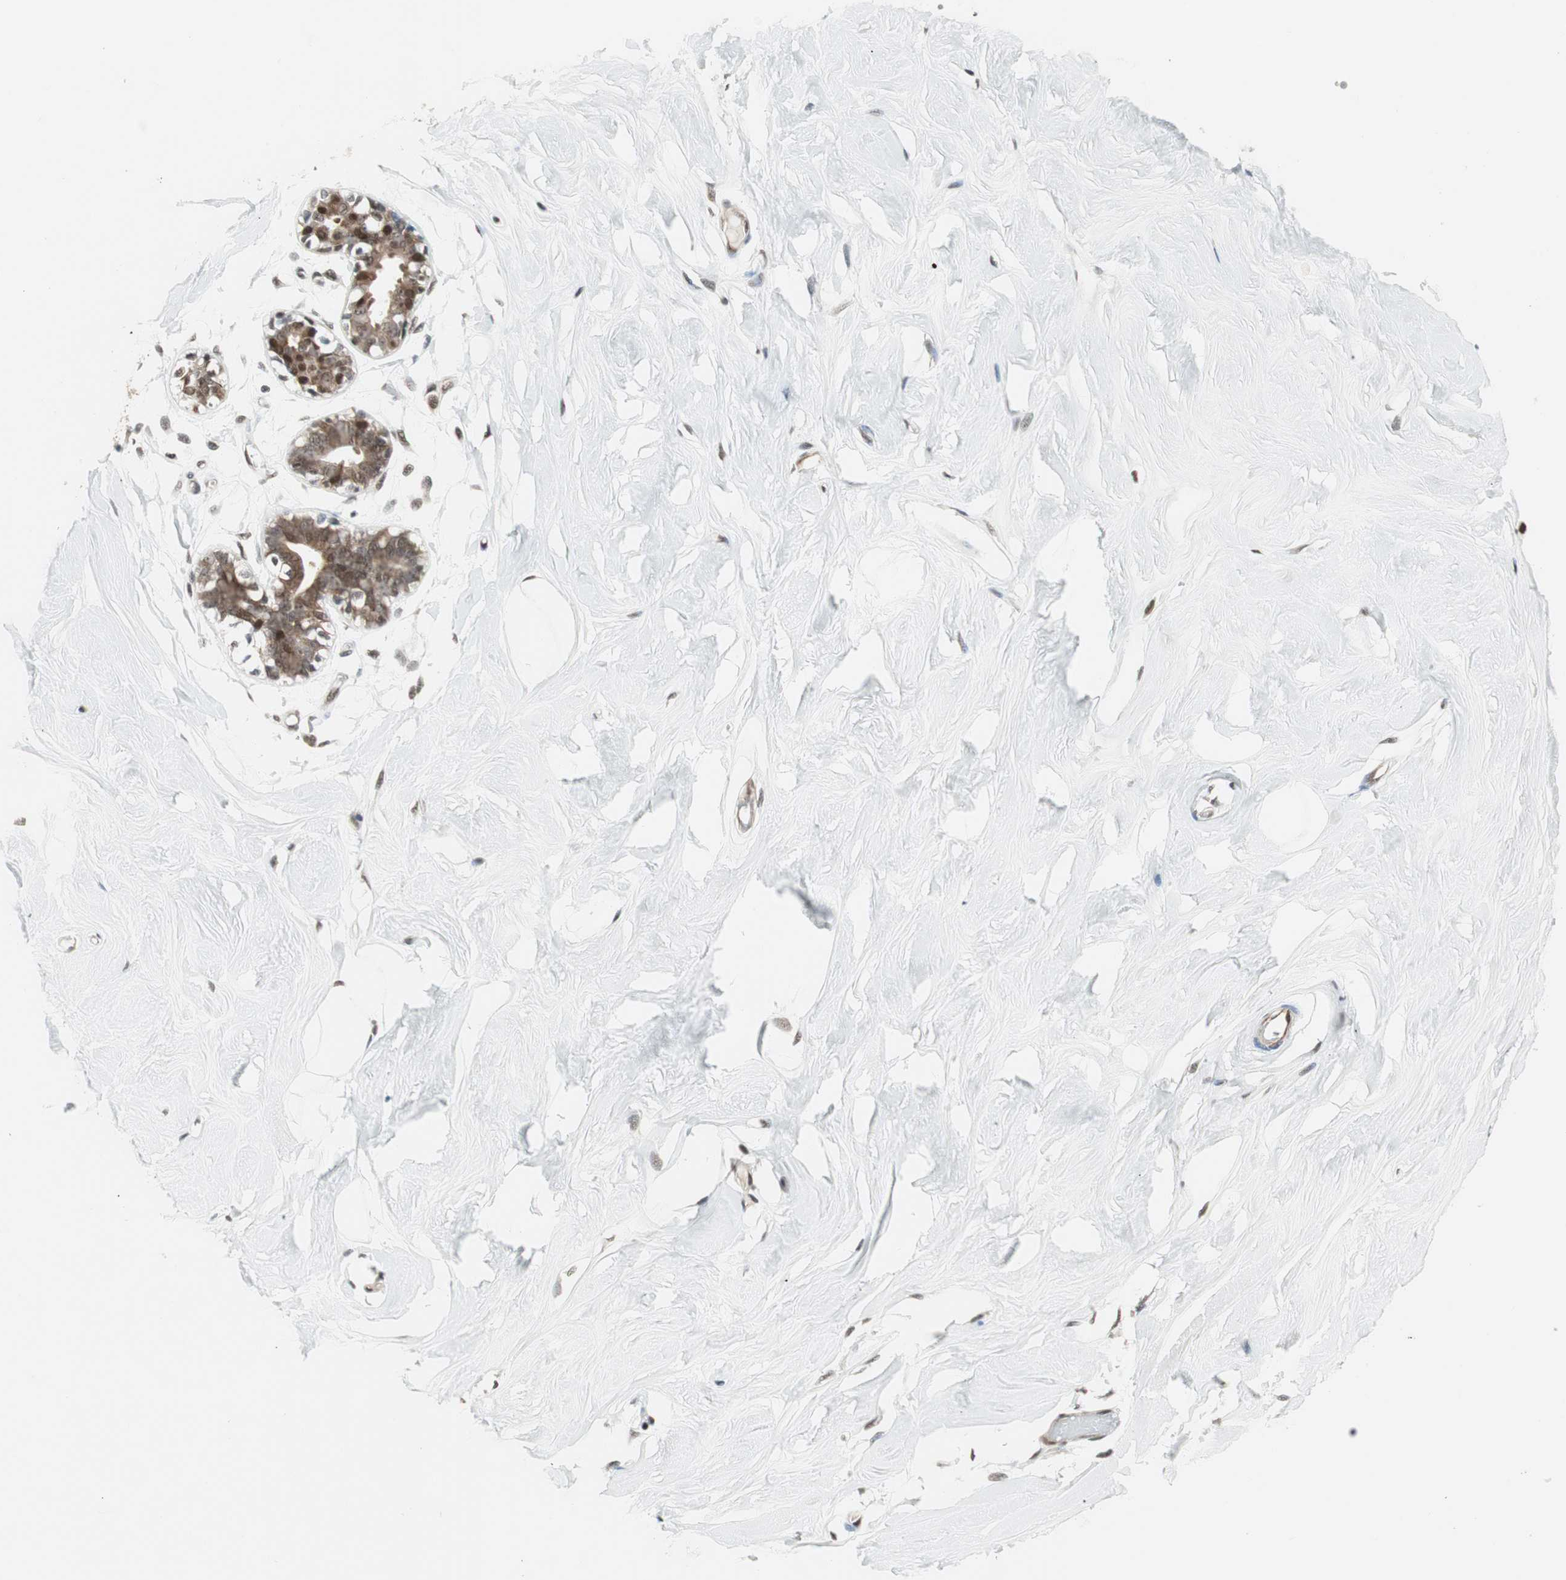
{"staining": {"intensity": "negative", "quantity": "none", "location": "none"}, "tissue": "breast", "cell_type": "Adipocytes", "image_type": "normal", "snomed": [{"axis": "morphology", "description": "Normal tissue, NOS"}, {"axis": "topography", "description": "Breast"}, {"axis": "topography", "description": "Soft tissue"}], "caption": "Immunohistochemistry of benign breast exhibits no staining in adipocytes. (Immunohistochemistry (ihc), brightfield microscopy, high magnification).", "gene": "ZBTB17", "patient": {"sex": "female", "age": 25}}